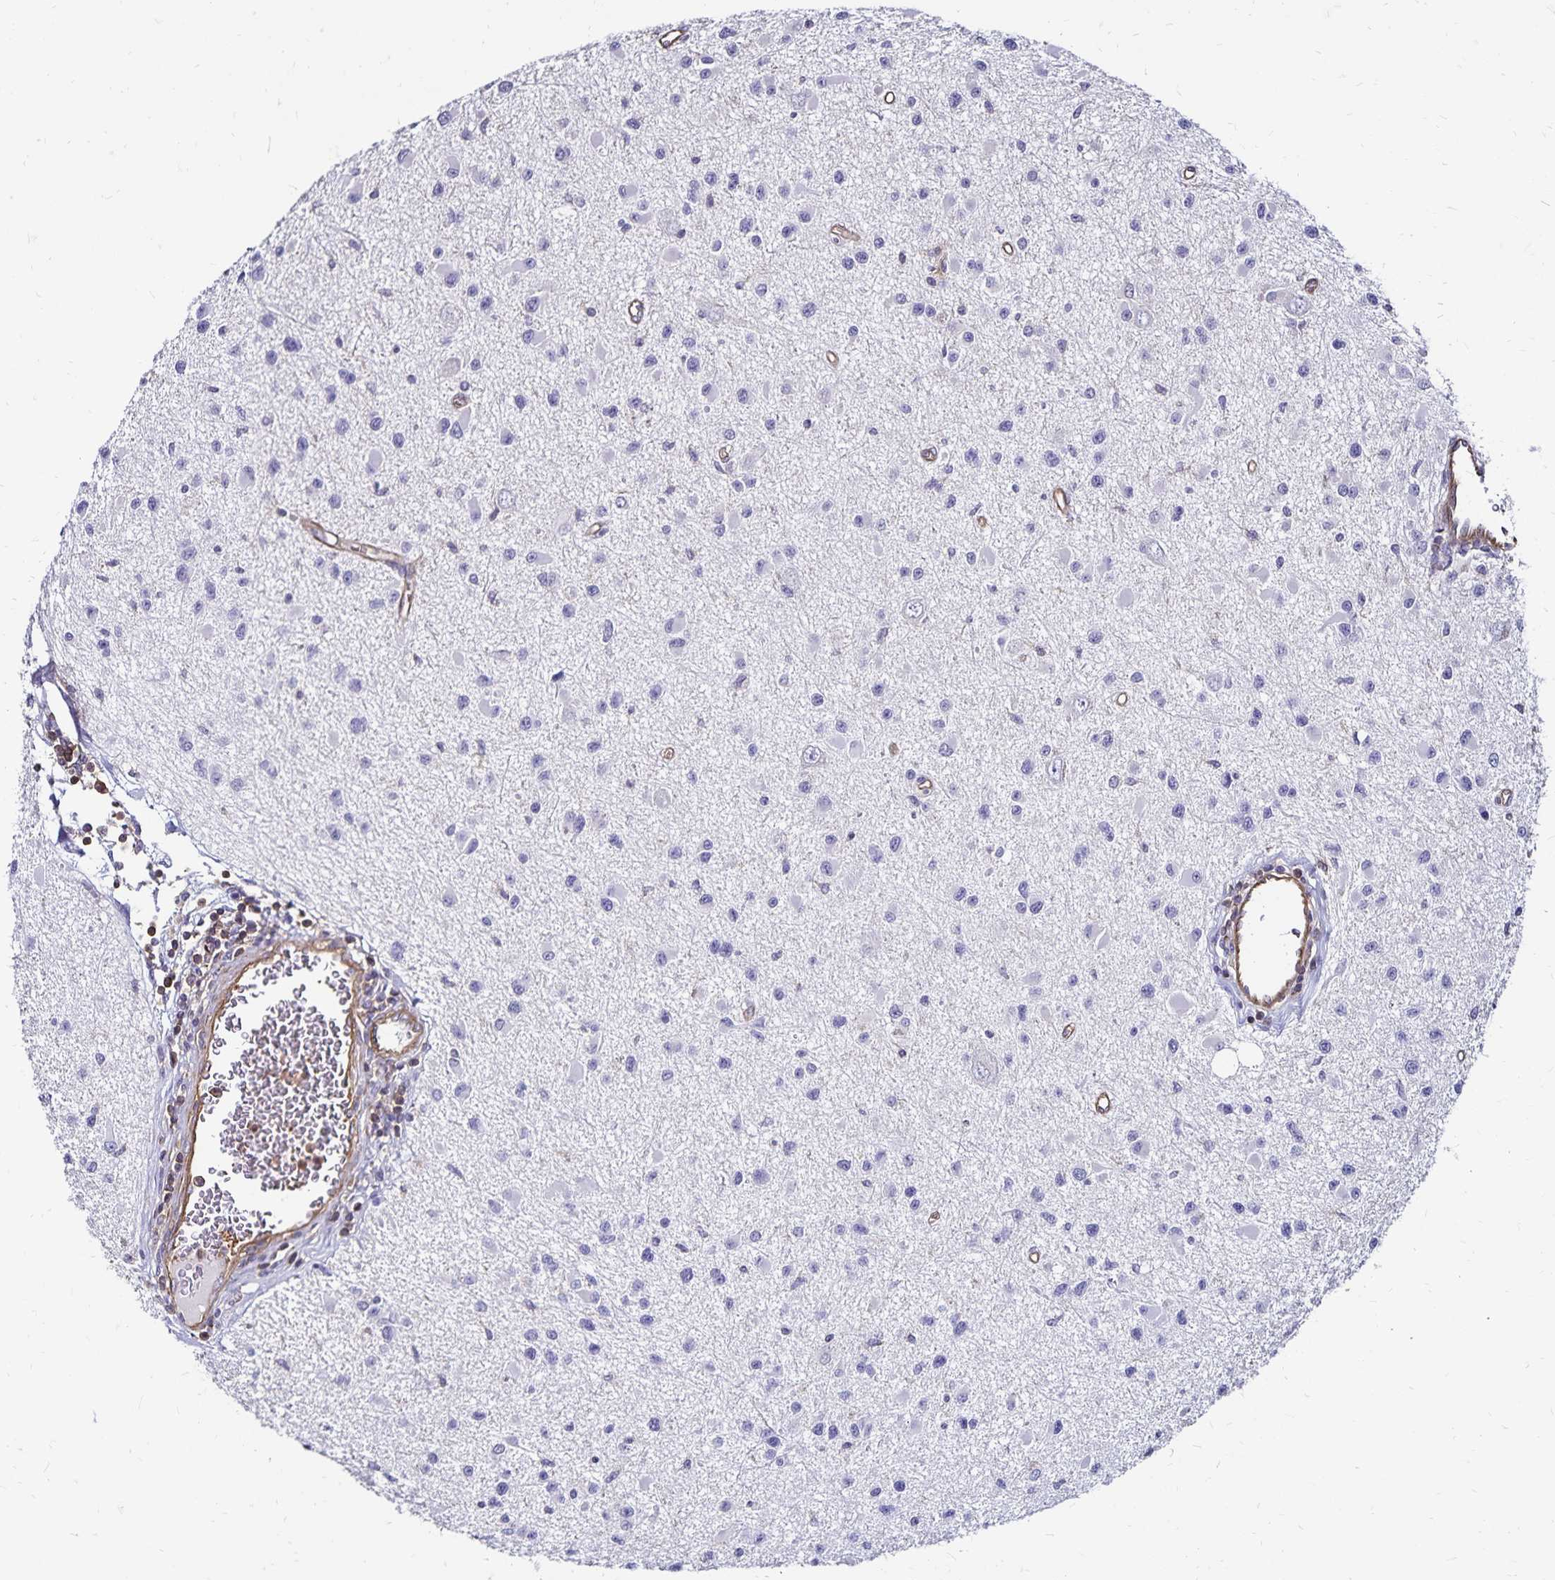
{"staining": {"intensity": "negative", "quantity": "none", "location": "none"}, "tissue": "glioma", "cell_type": "Tumor cells", "image_type": "cancer", "snomed": [{"axis": "morphology", "description": "Glioma, malignant, High grade"}, {"axis": "topography", "description": "Brain"}], "caption": "High magnification brightfield microscopy of malignant glioma (high-grade) stained with DAB (3,3'-diaminobenzidine) (brown) and counterstained with hematoxylin (blue): tumor cells show no significant staining. (Brightfield microscopy of DAB immunohistochemistry at high magnification).", "gene": "RPRML", "patient": {"sex": "male", "age": 54}}